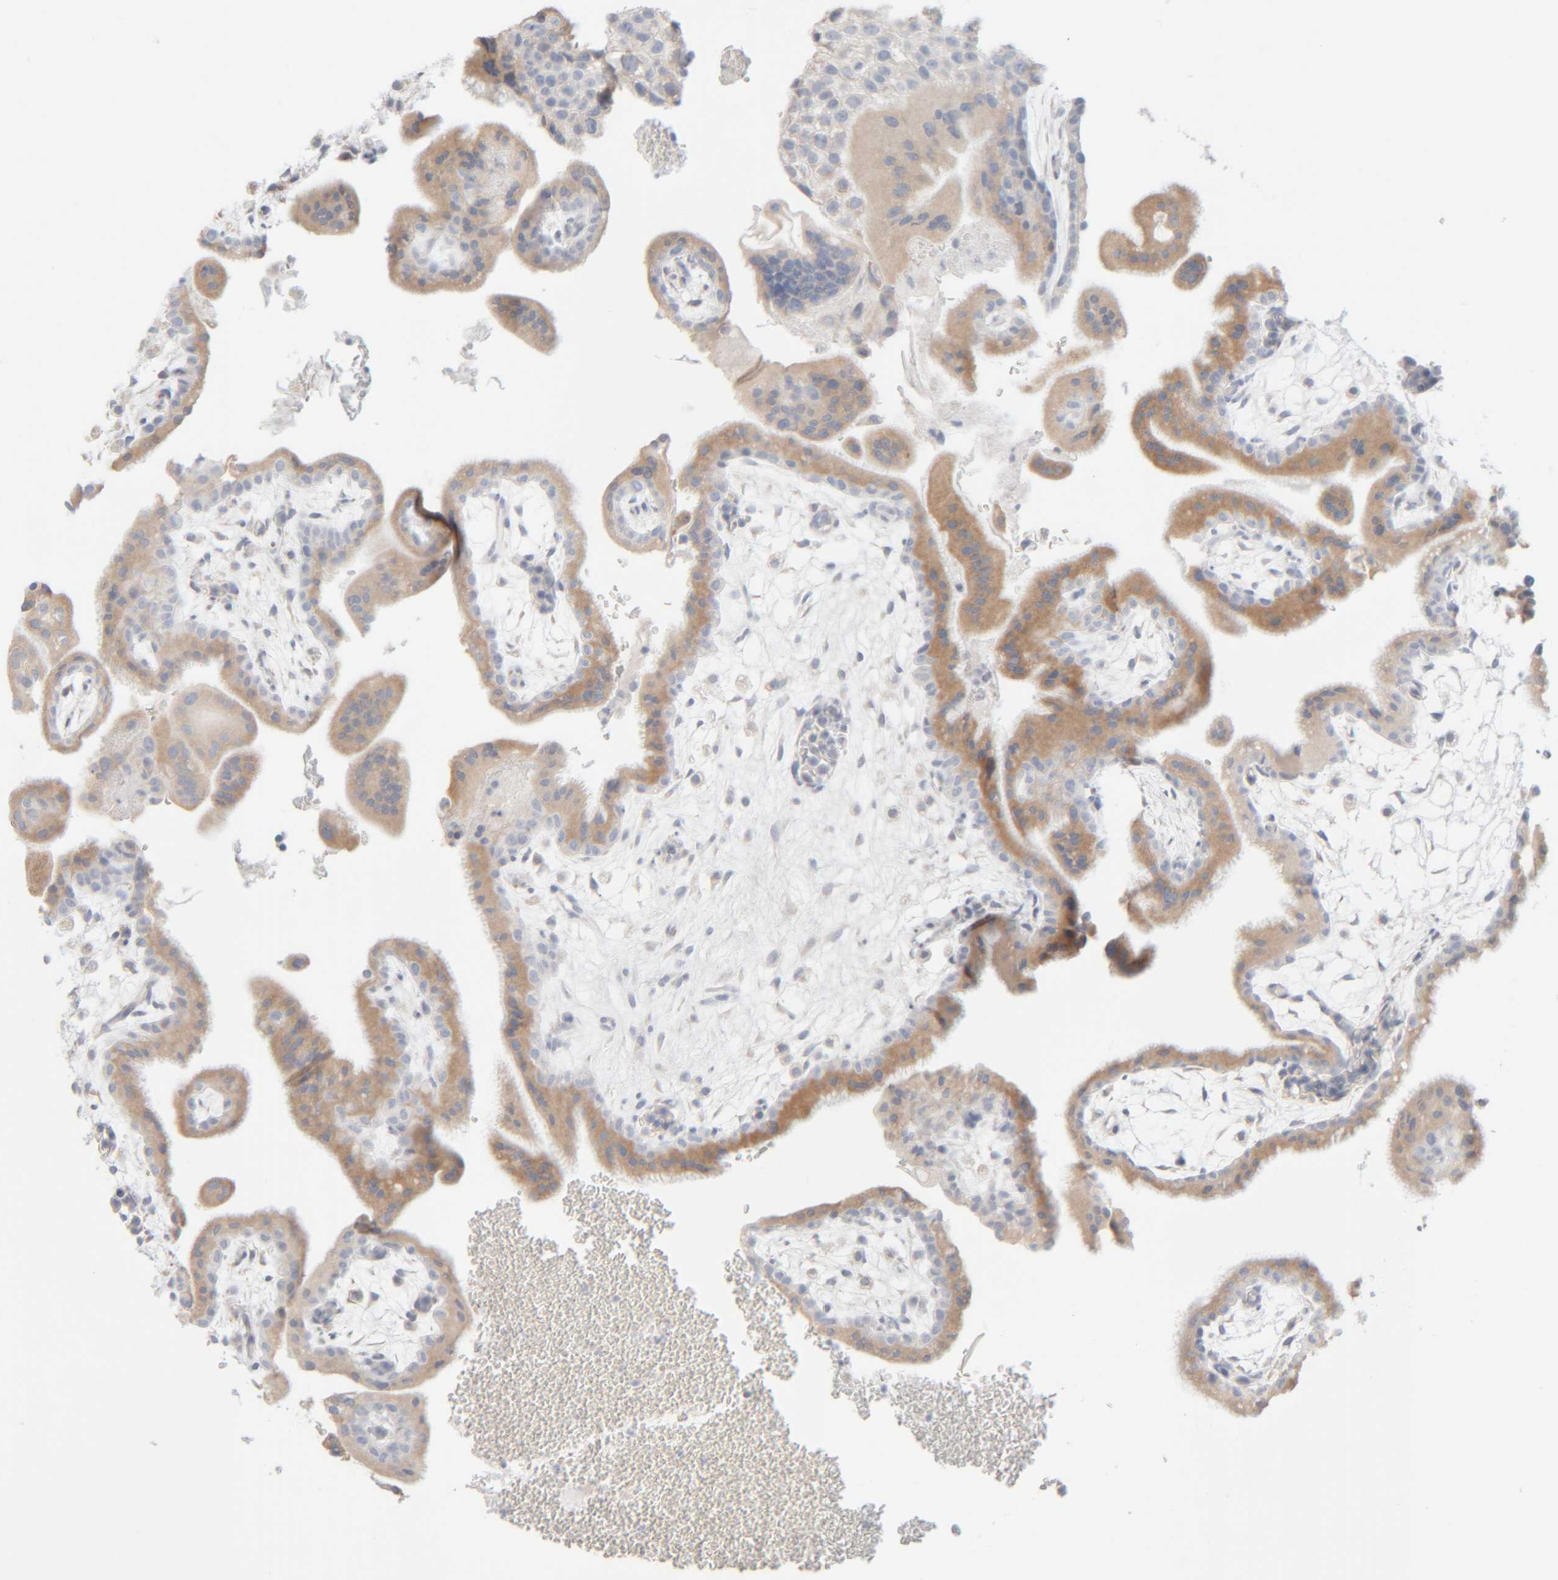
{"staining": {"intensity": "weak", "quantity": ">75%", "location": "cytoplasmic/membranous"}, "tissue": "placenta", "cell_type": "Decidual cells", "image_type": "normal", "snomed": [{"axis": "morphology", "description": "Normal tissue, NOS"}, {"axis": "topography", "description": "Placenta"}], "caption": "Placenta stained with immunohistochemistry displays weak cytoplasmic/membranous staining in about >75% of decidual cells. (DAB = brown stain, brightfield microscopy at high magnification).", "gene": "RIDA", "patient": {"sex": "female", "age": 35}}